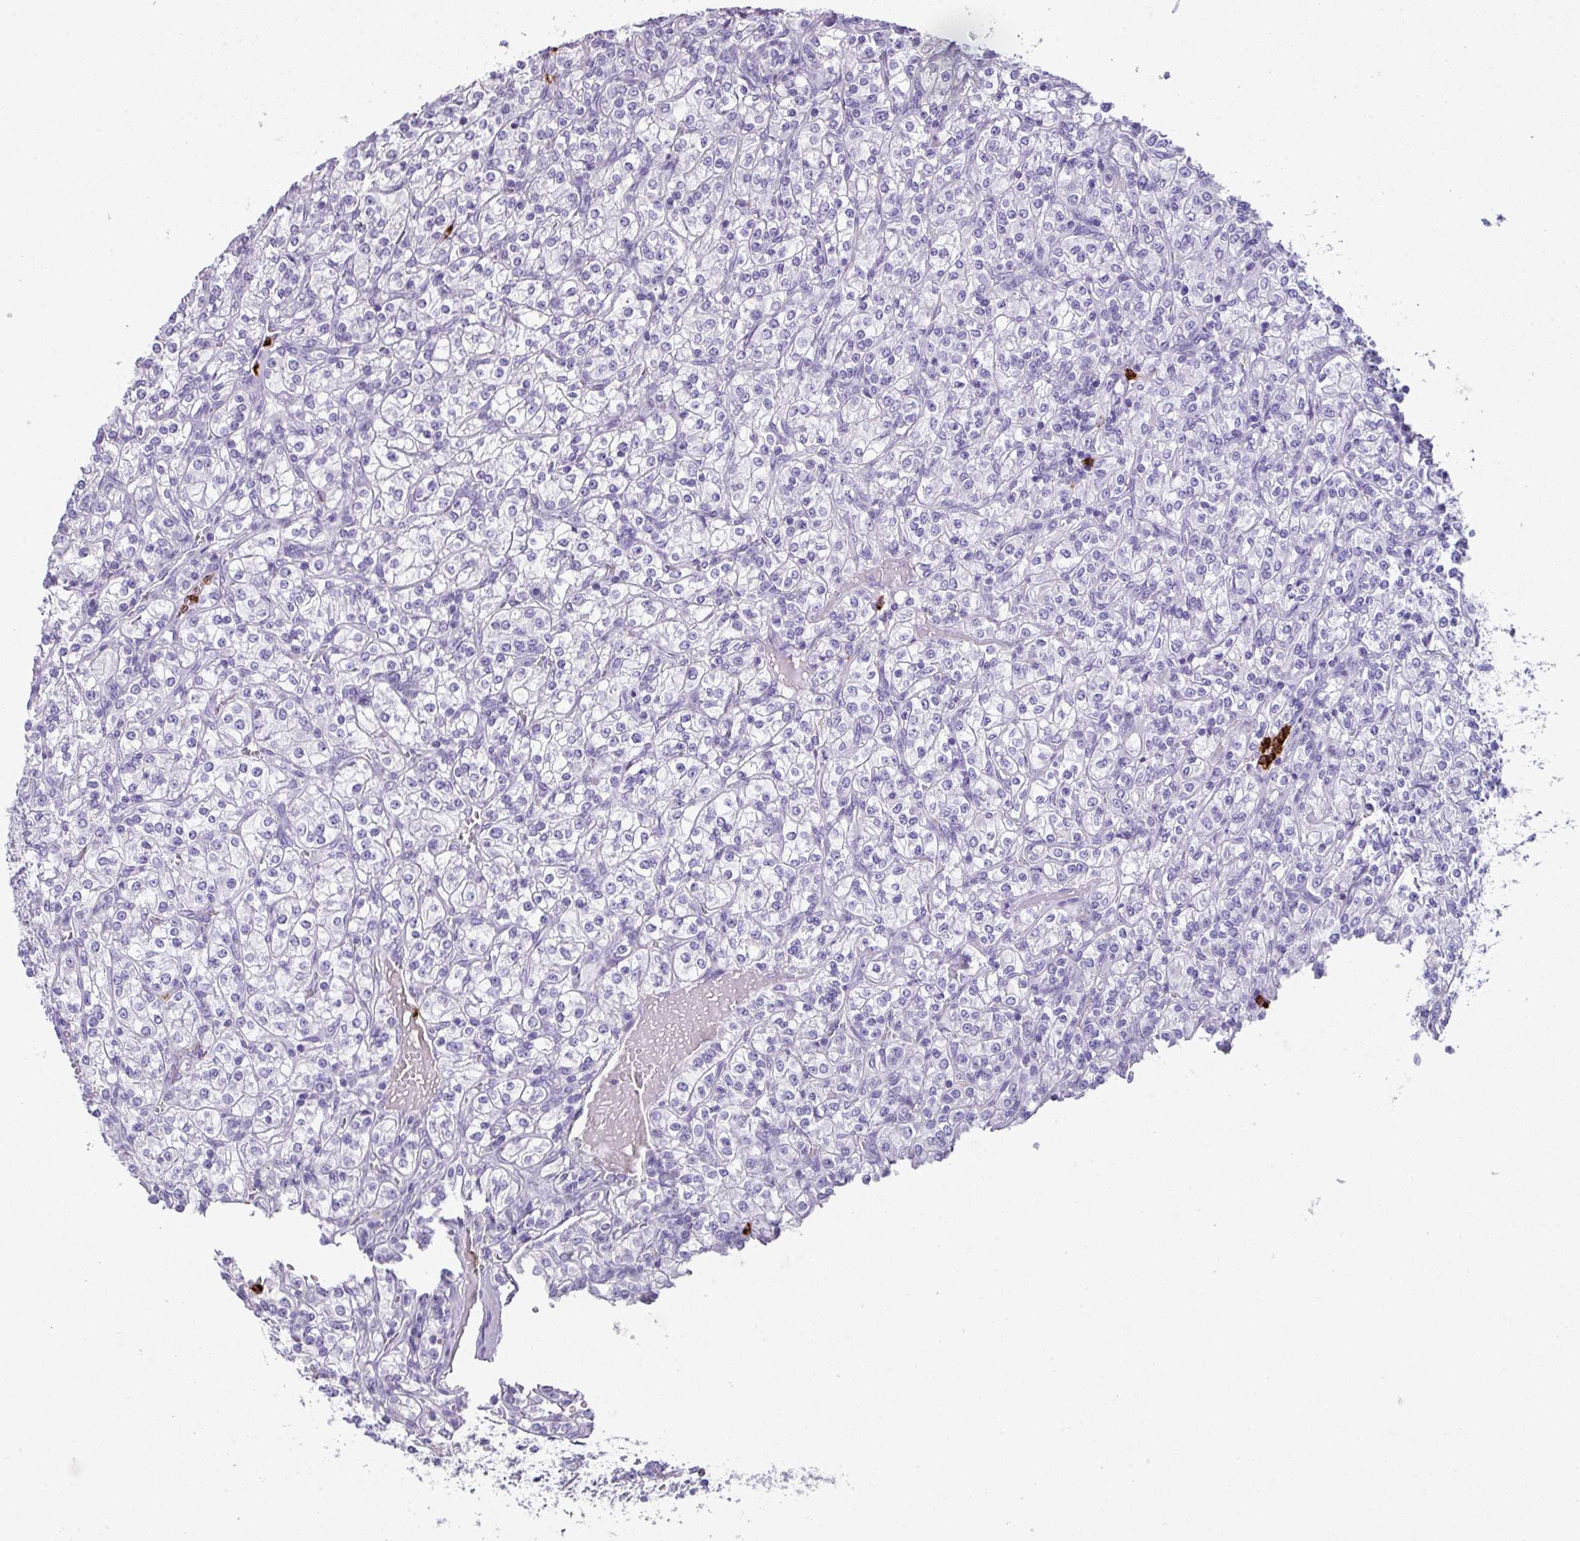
{"staining": {"intensity": "negative", "quantity": "none", "location": "none"}, "tissue": "renal cancer", "cell_type": "Tumor cells", "image_type": "cancer", "snomed": [{"axis": "morphology", "description": "Adenocarcinoma, NOS"}, {"axis": "topography", "description": "Kidney"}], "caption": "Photomicrograph shows no protein staining in tumor cells of renal cancer tissue.", "gene": "CTSG", "patient": {"sex": "male", "age": 77}}